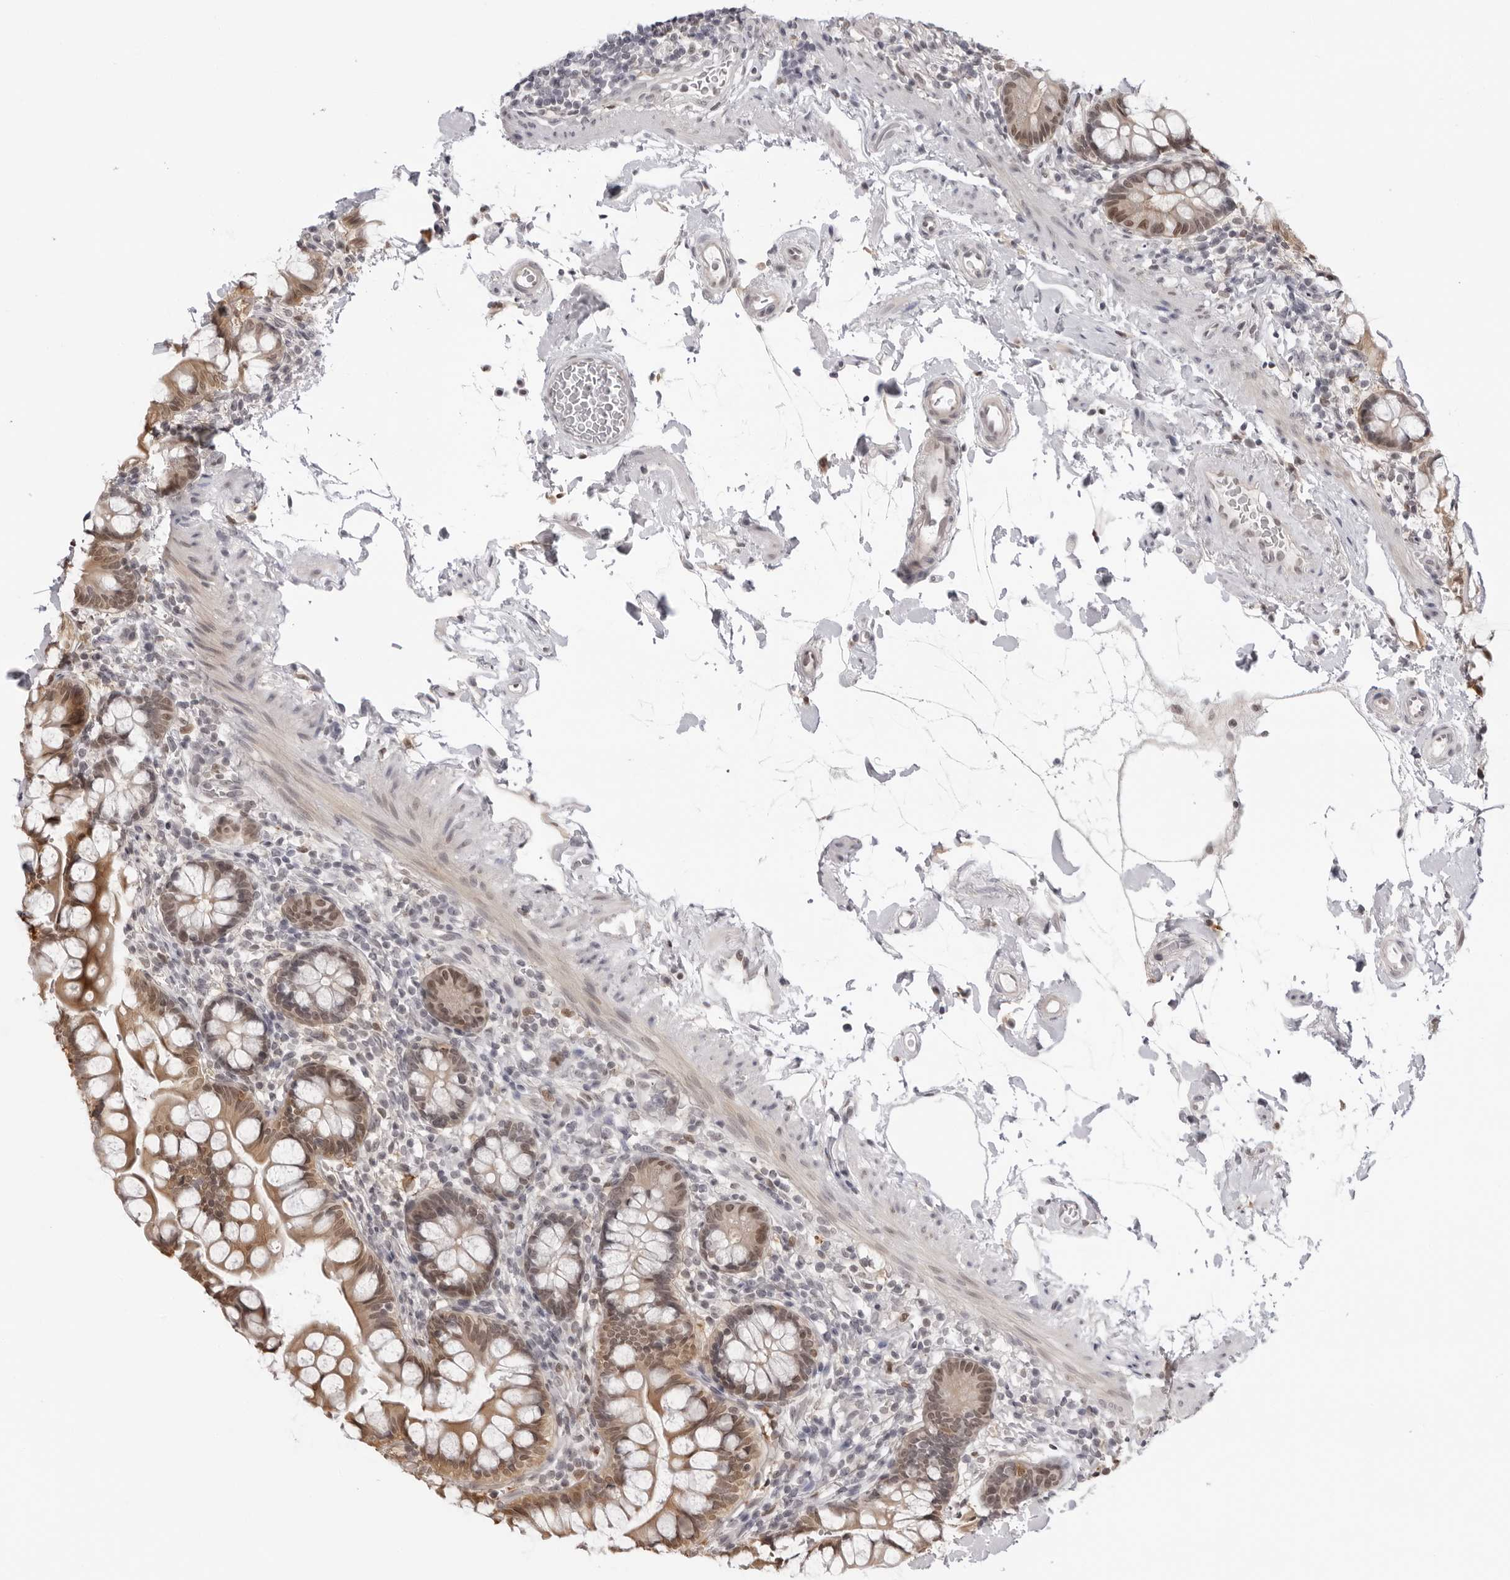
{"staining": {"intensity": "weak", "quantity": "25%-75%", "location": "cytoplasmic/membranous,nuclear"}, "tissue": "small intestine", "cell_type": "Glandular cells", "image_type": "normal", "snomed": [{"axis": "morphology", "description": "Normal tissue, NOS"}, {"axis": "topography", "description": "Small intestine"}], "caption": "This micrograph reveals immunohistochemistry (IHC) staining of benign small intestine, with low weak cytoplasmic/membranous,nuclear positivity in about 25%-75% of glandular cells.", "gene": "SRGAP2", "patient": {"sex": "female", "age": 84}}